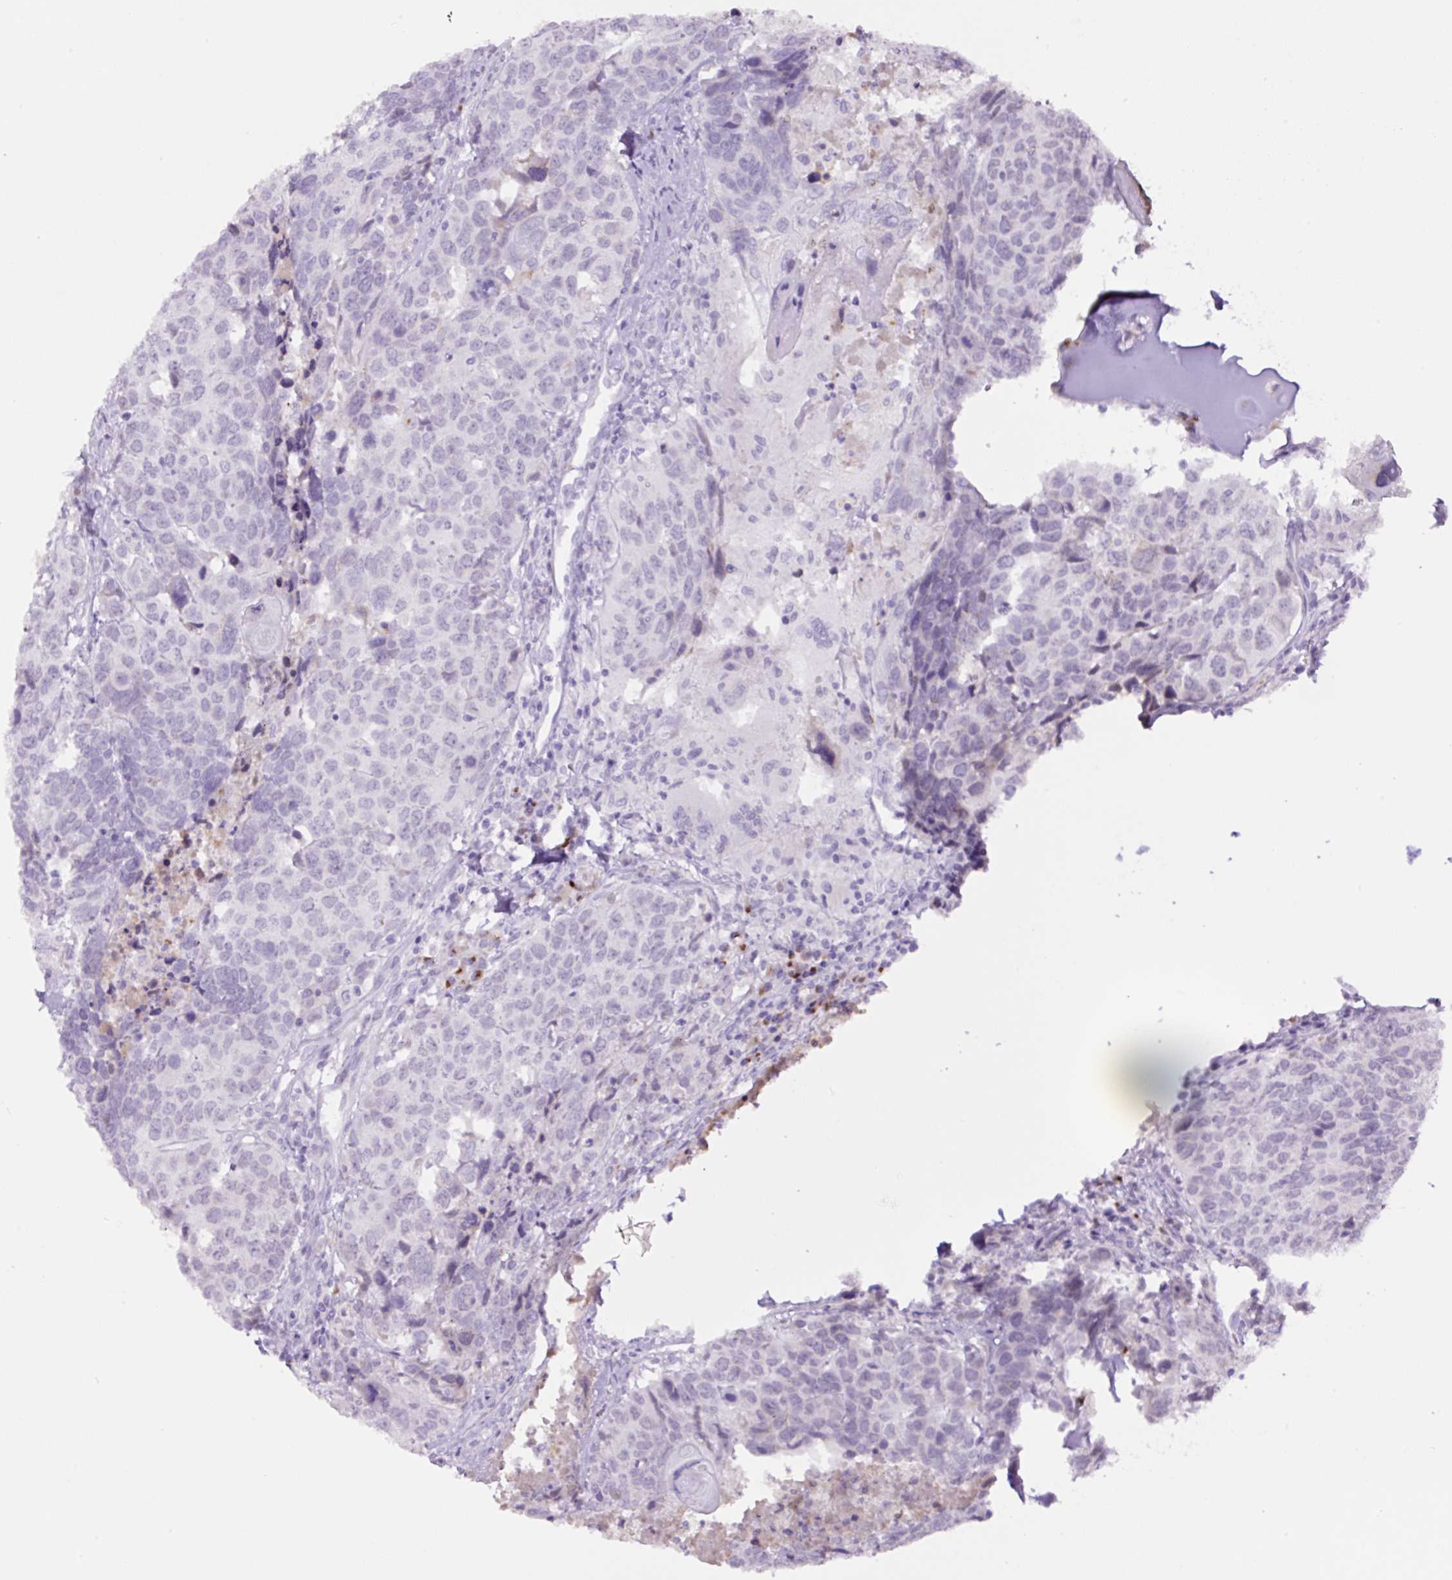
{"staining": {"intensity": "negative", "quantity": "none", "location": "none"}, "tissue": "head and neck cancer", "cell_type": "Tumor cells", "image_type": "cancer", "snomed": [{"axis": "morphology", "description": "Normal tissue, NOS"}, {"axis": "morphology", "description": "Squamous cell carcinoma, NOS"}, {"axis": "topography", "description": "Skeletal muscle"}, {"axis": "topography", "description": "Vascular tissue"}, {"axis": "topography", "description": "Peripheral nerve tissue"}, {"axis": "topography", "description": "Head-Neck"}], "caption": "Tumor cells are negative for brown protein staining in head and neck squamous cell carcinoma.", "gene": "MFSD3", "patient": {"sex": "male", "age": 66}}